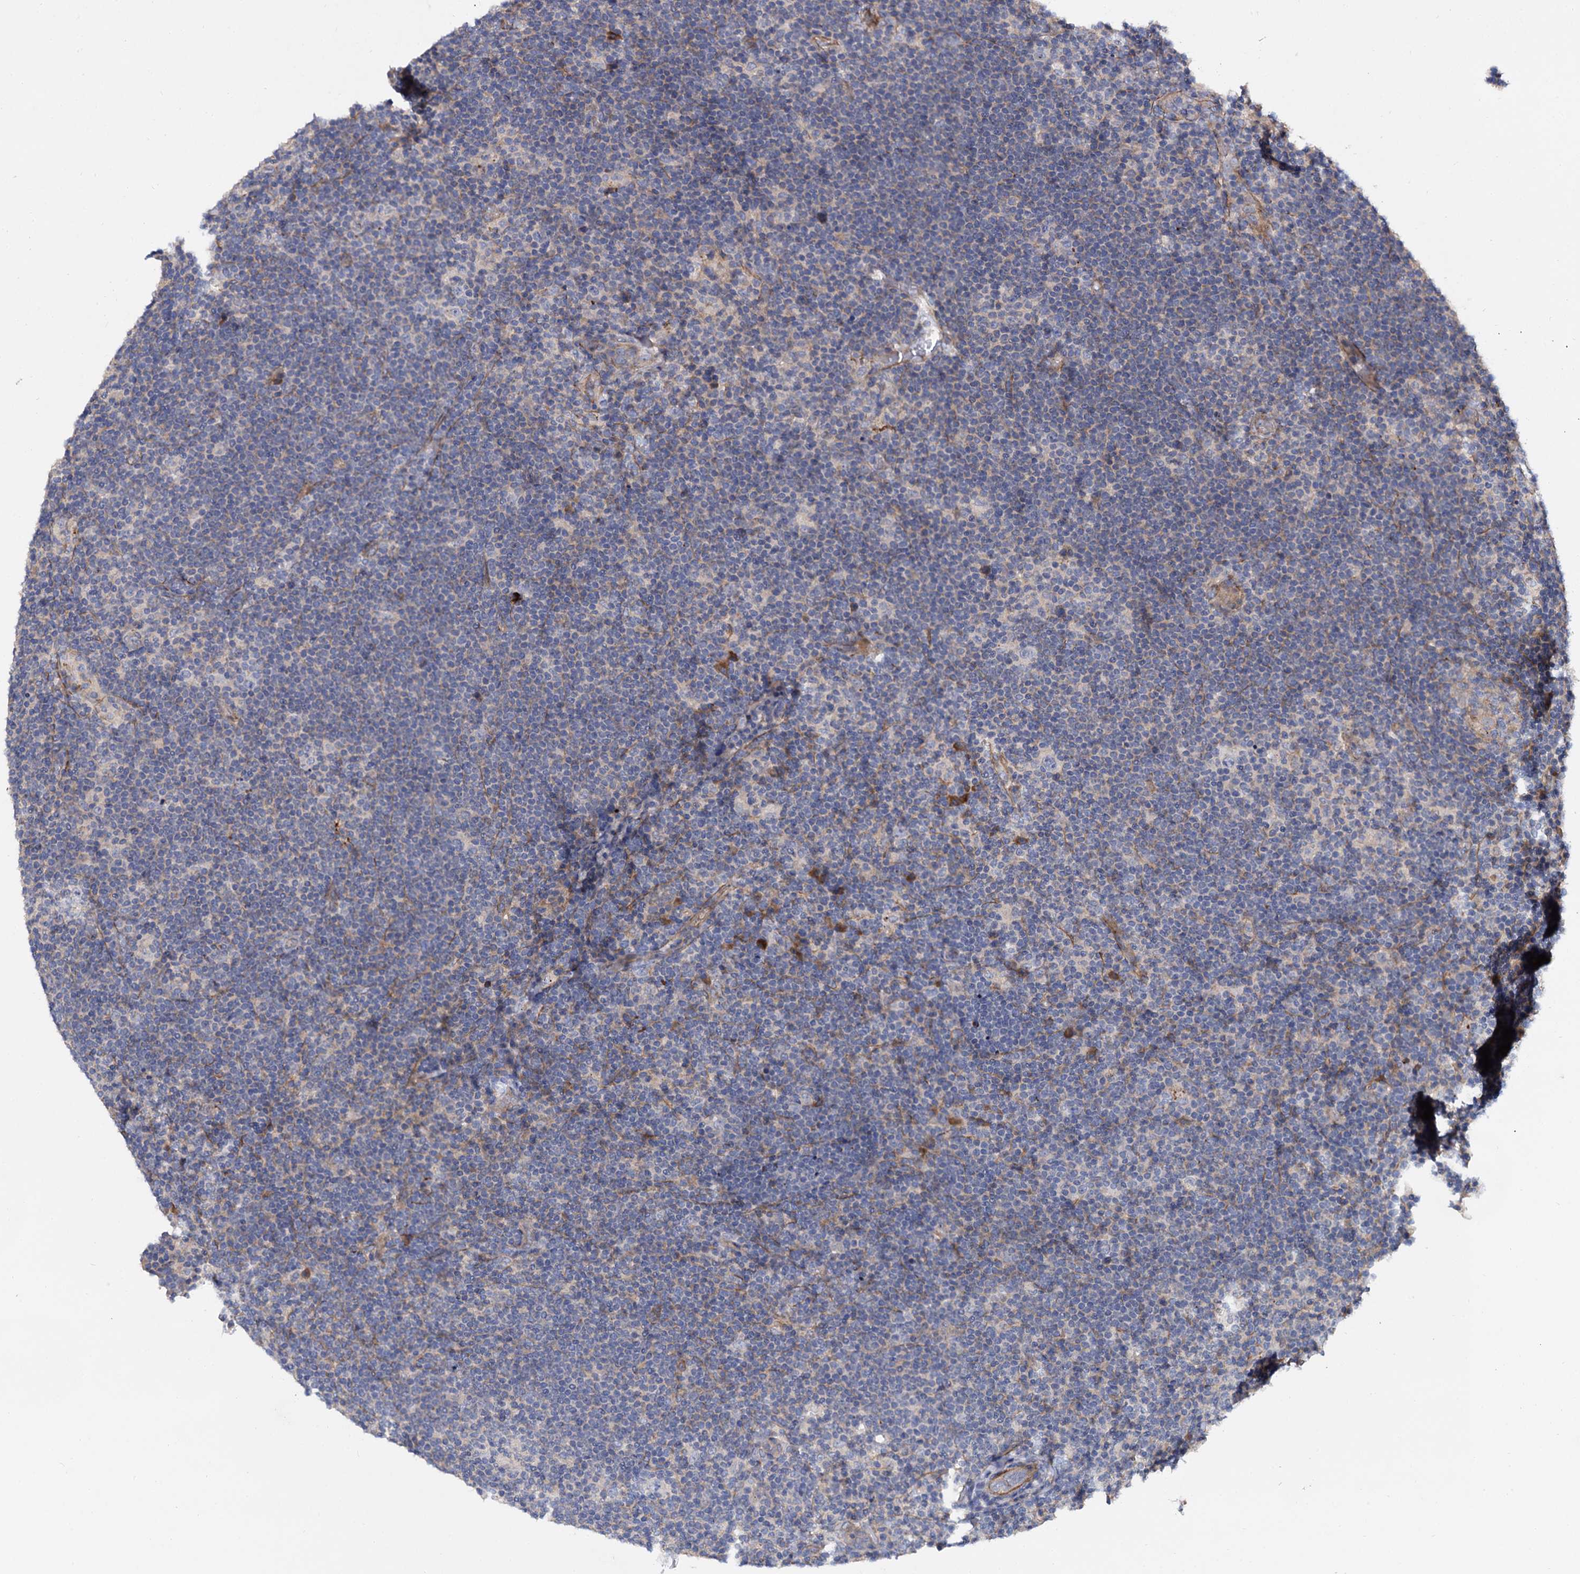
{"staining": {"intensity": "negative", "quantity": "none", "location": "none"}, "tissue": "lymphoma", "cell_type": "Tumor cells", "image_type": "cancer", "snomed": [{"axis": "morphology", "description": "Hodgkin's disease, NOS"}, {"axis": "topography", "description": "Lymph node"}], "caption": "Human lymphoma stained for a protein using immunohistochemistry reveals no positivity in tumor cells.", "gene": "ISM2", "patient": {"sex": "female", "age": 57}}